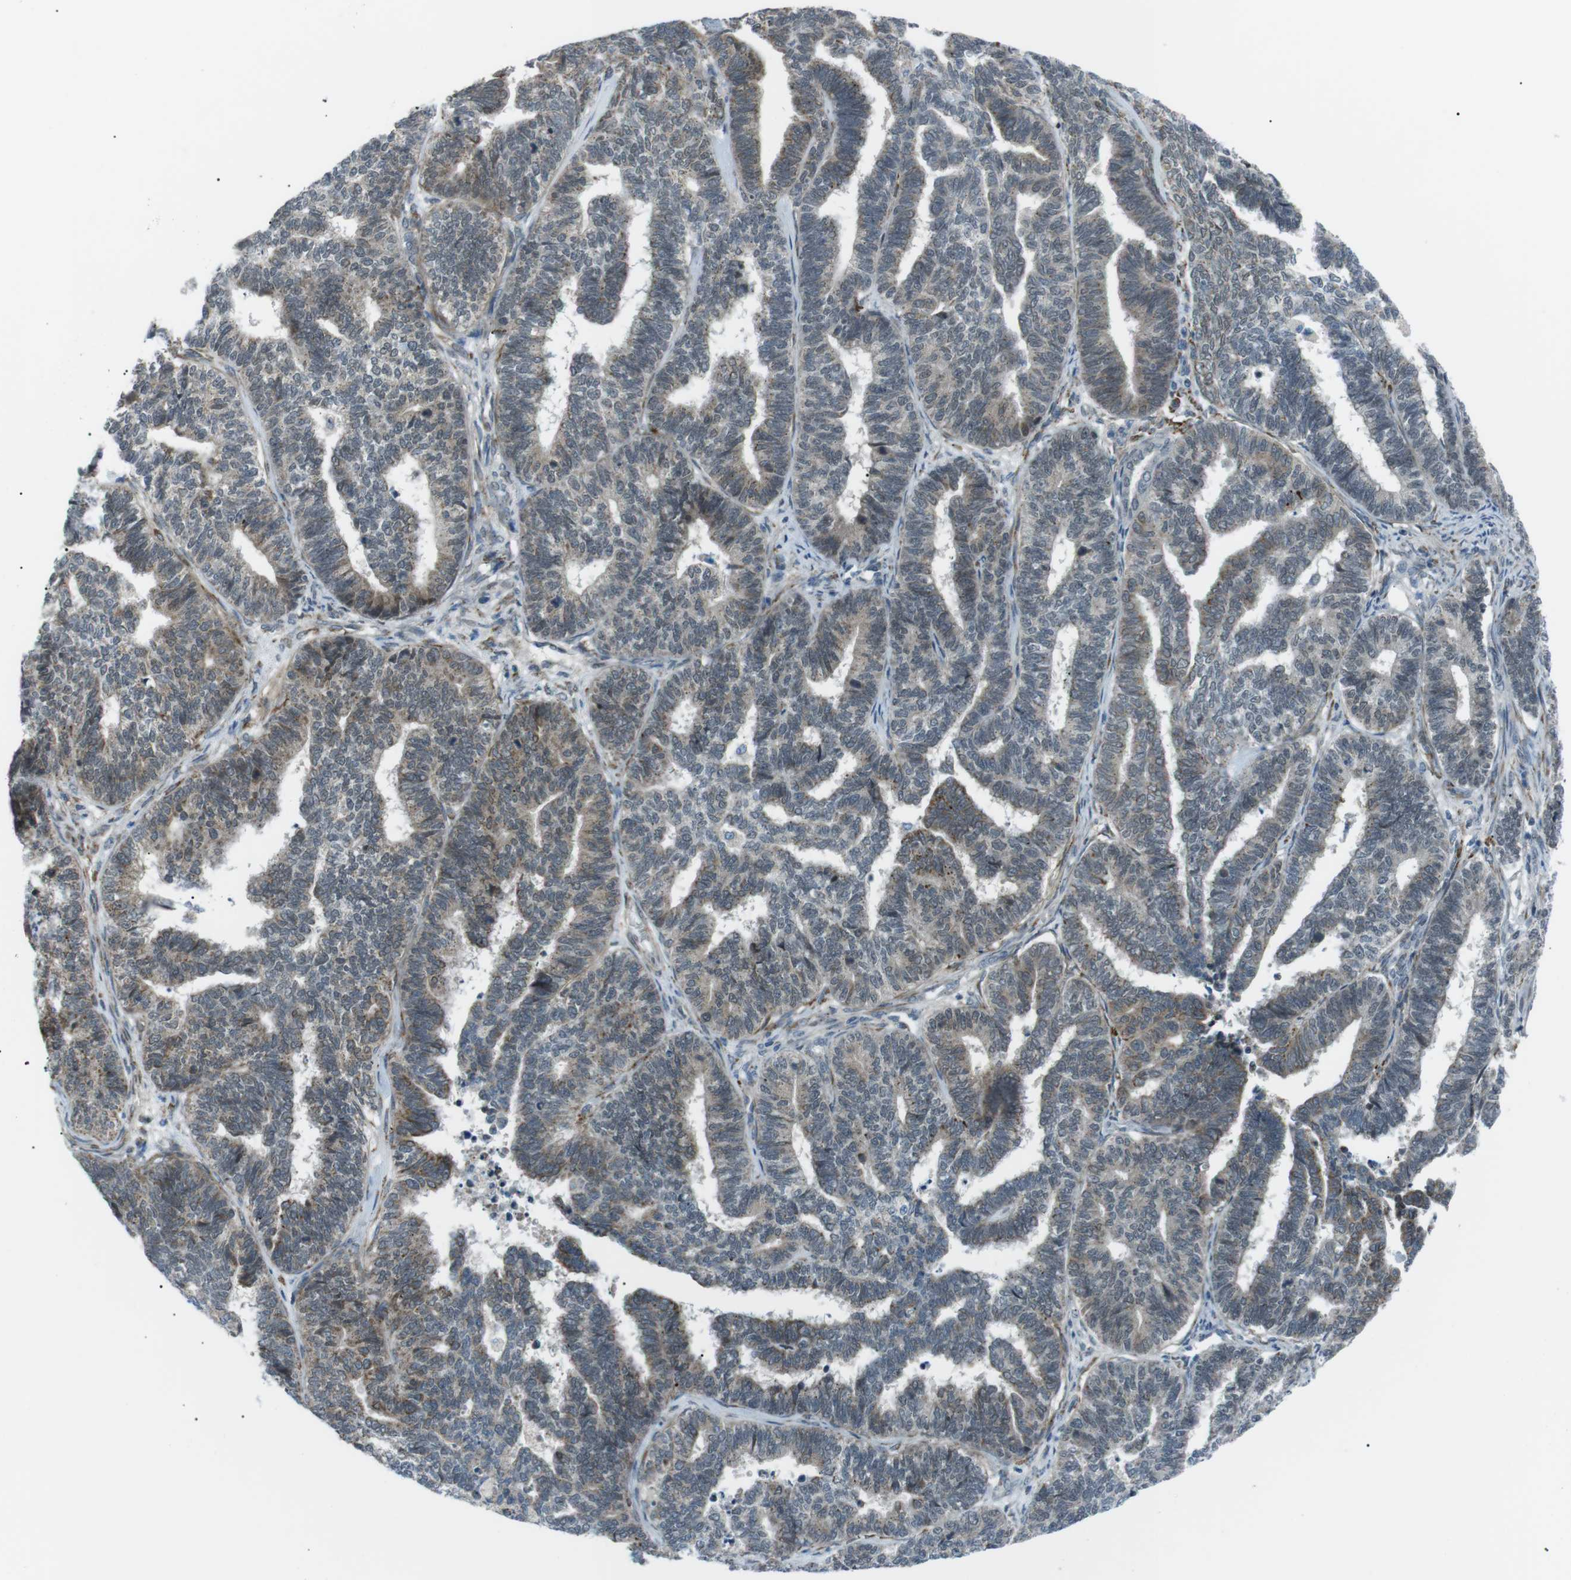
{"staining": {"intensity": "moderate", "quantity": "25%-75%", "location": "cytoplasmic/membranous"}, "tissue": "endometrial cancer", "cell_type": "Tumor cells", "image_type": "cancer", "snomed": [{"axis": "morphology", "description": "Adenocarcinoma, NOS"}, {"axis": "topography", "description": "Endometrium"}], "caption": "Tumor cells display moderate cytoplasmic/membranous positivity in about 25%-75% of cells in endometrial adenocarcinoma. (DAB IHC with brightfield microscopy, high magnification).", "gene": "ARID5B", "patient": {"sex": "female", "age": 70}}